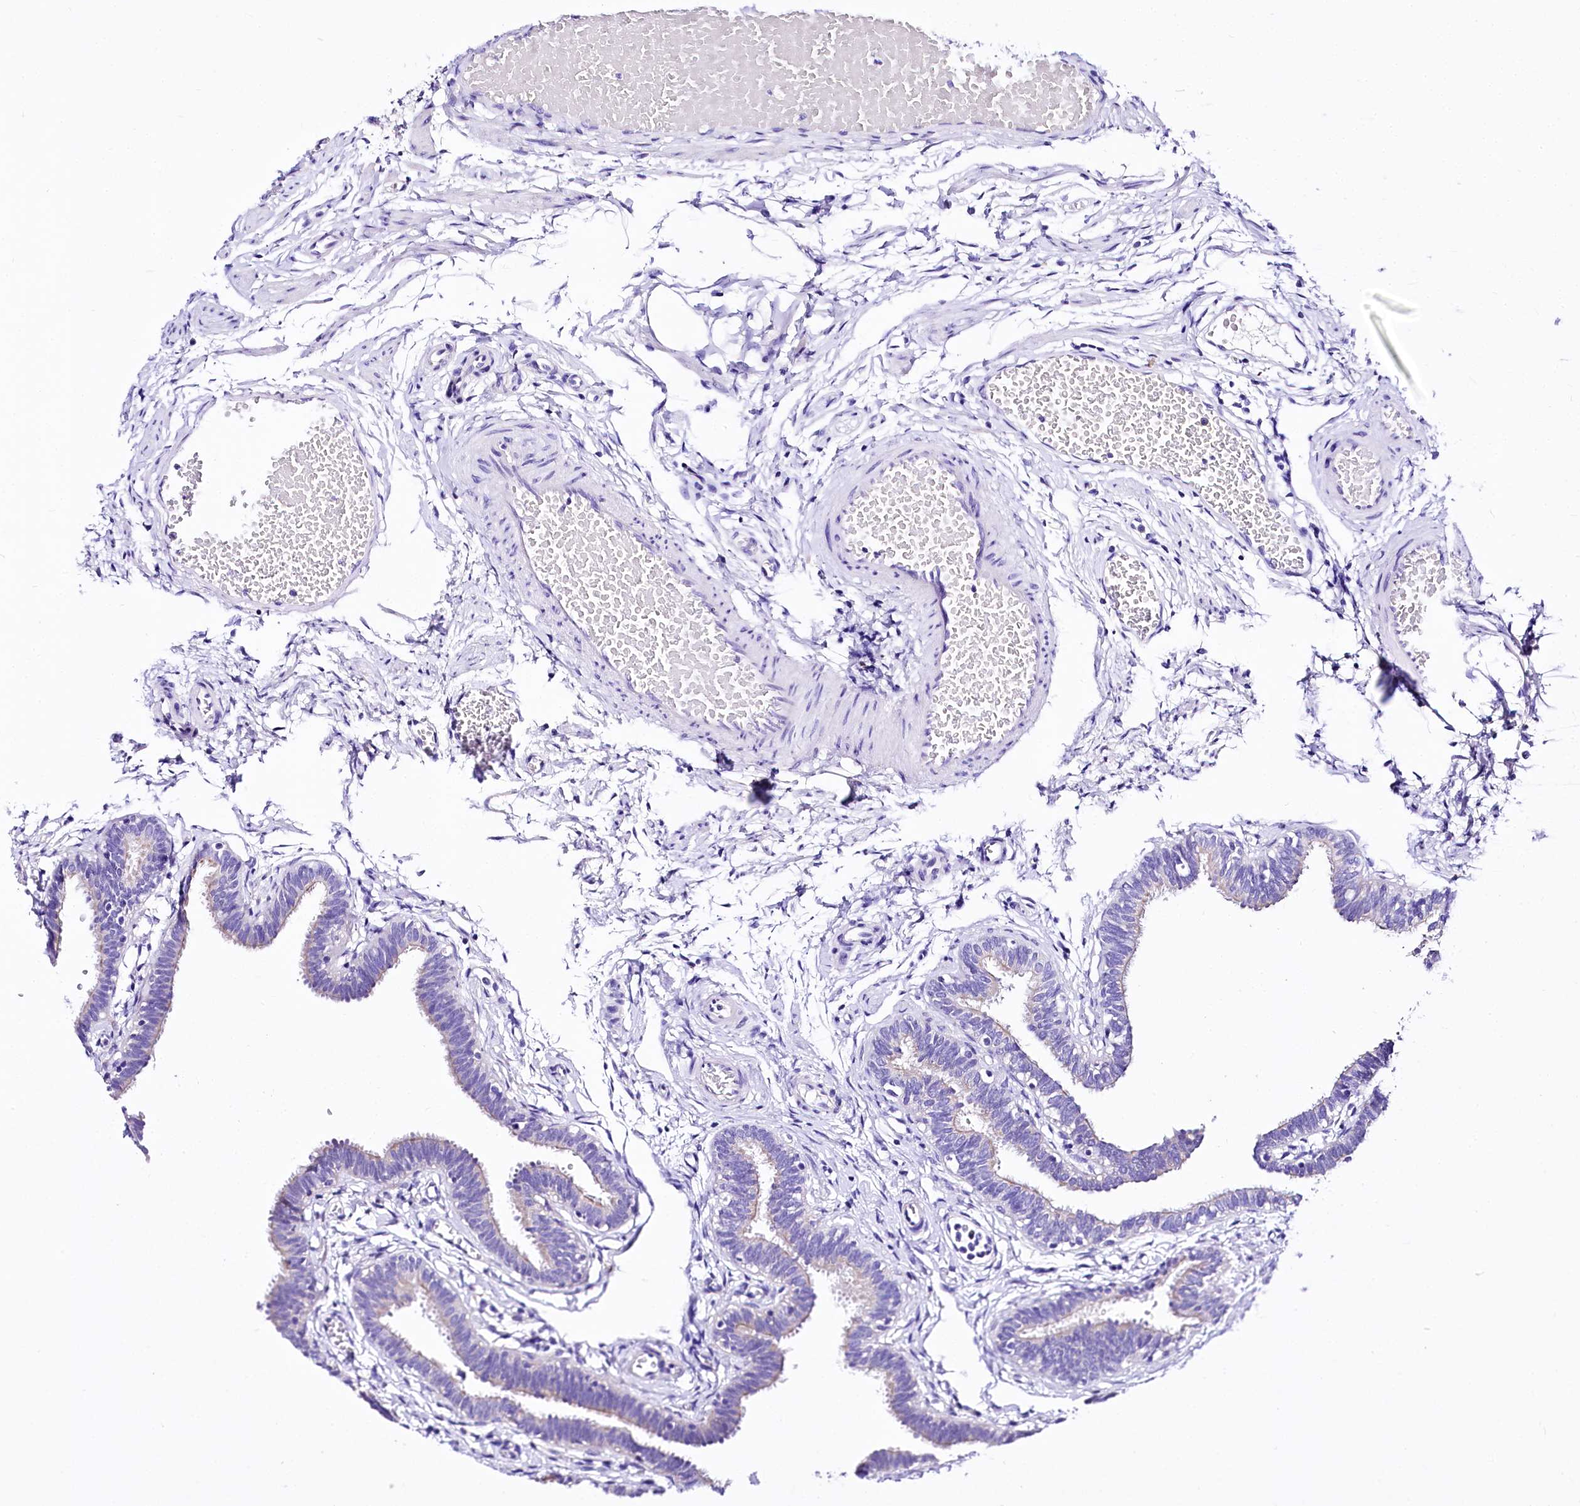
{"staining": {"intensity": "weak", "quantity": "<25%", "location": "cytoplasmic/membranous"}, "tissue": "fallopian tube", "cell_type": "Glandular cells", "image_type": "normal", "snomed": [{"axis": "morphology", "description": "Normal tissue, NOS"}, {"axis": "topography", "description": "Fallopian tube"}, {"axis": "topography", "description": "Ovary"}], "caption": "IHC micrograph of unremarkable fallopian tube: human fallopian tube stained with DAB demonstrates no significant protein expression in glandular cells.", "gene": "A2ML1", "patient": {"sex": "female", "age": 23}}